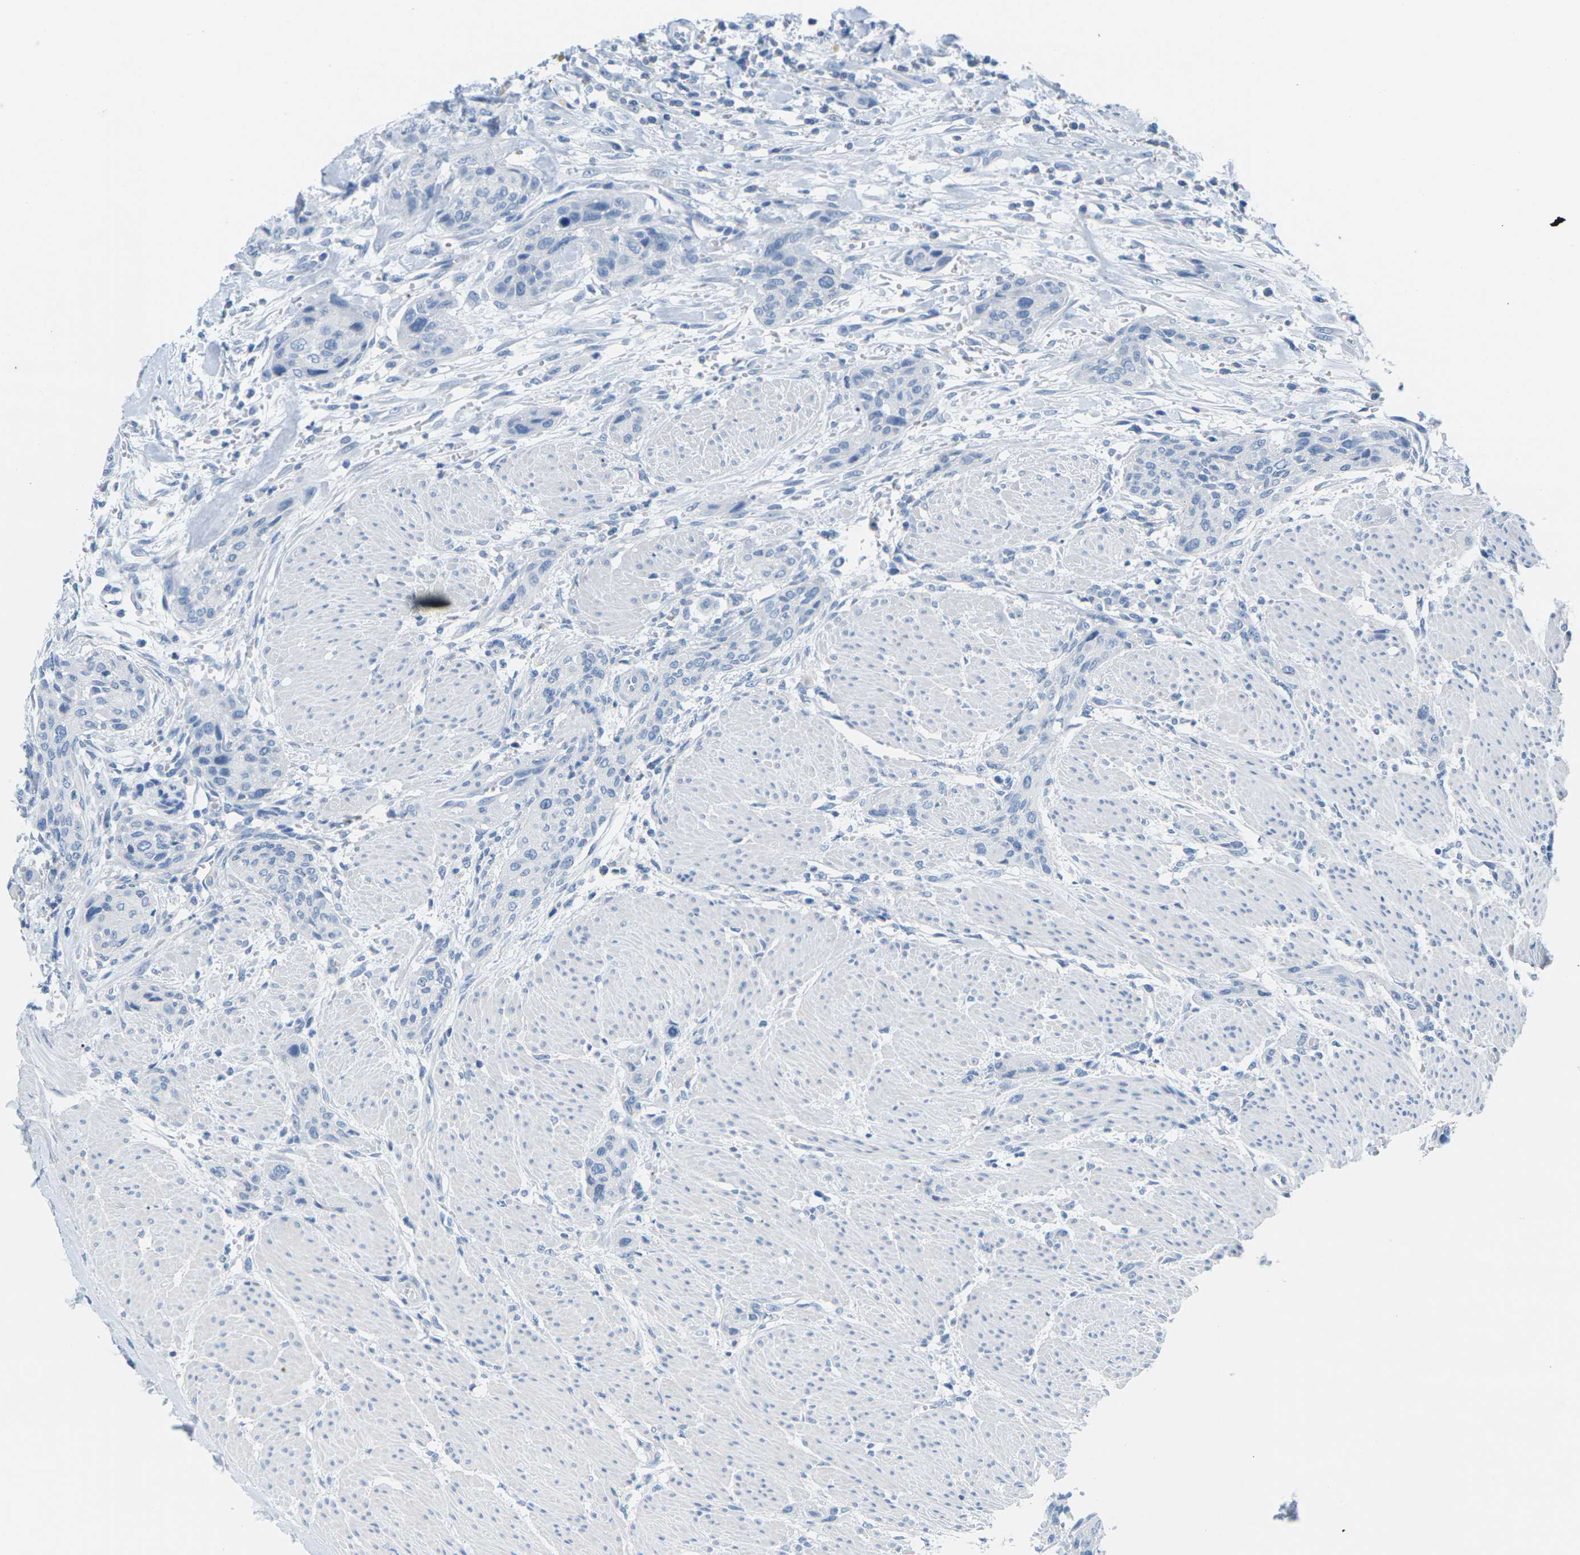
{"staining": {"intensity": "negative", "quantity": "none", "location": "none"}, "tissue": "urothelial cancer", "cell_type": "Tumor cells", "image_type": "cancer", "snomed": [{"axis": "morphology", "description": "Urothelial carcinoma, High grade"}, {"axis": "topography", "description": "Urinary bladder"}], "caption": "Protein analysis of urothelial carcinoma (high-grade) demonstrates no significant positivity in tumor cells.", "gene": "SLC12A1", "patient": {"sex": "male", "age": 35}}